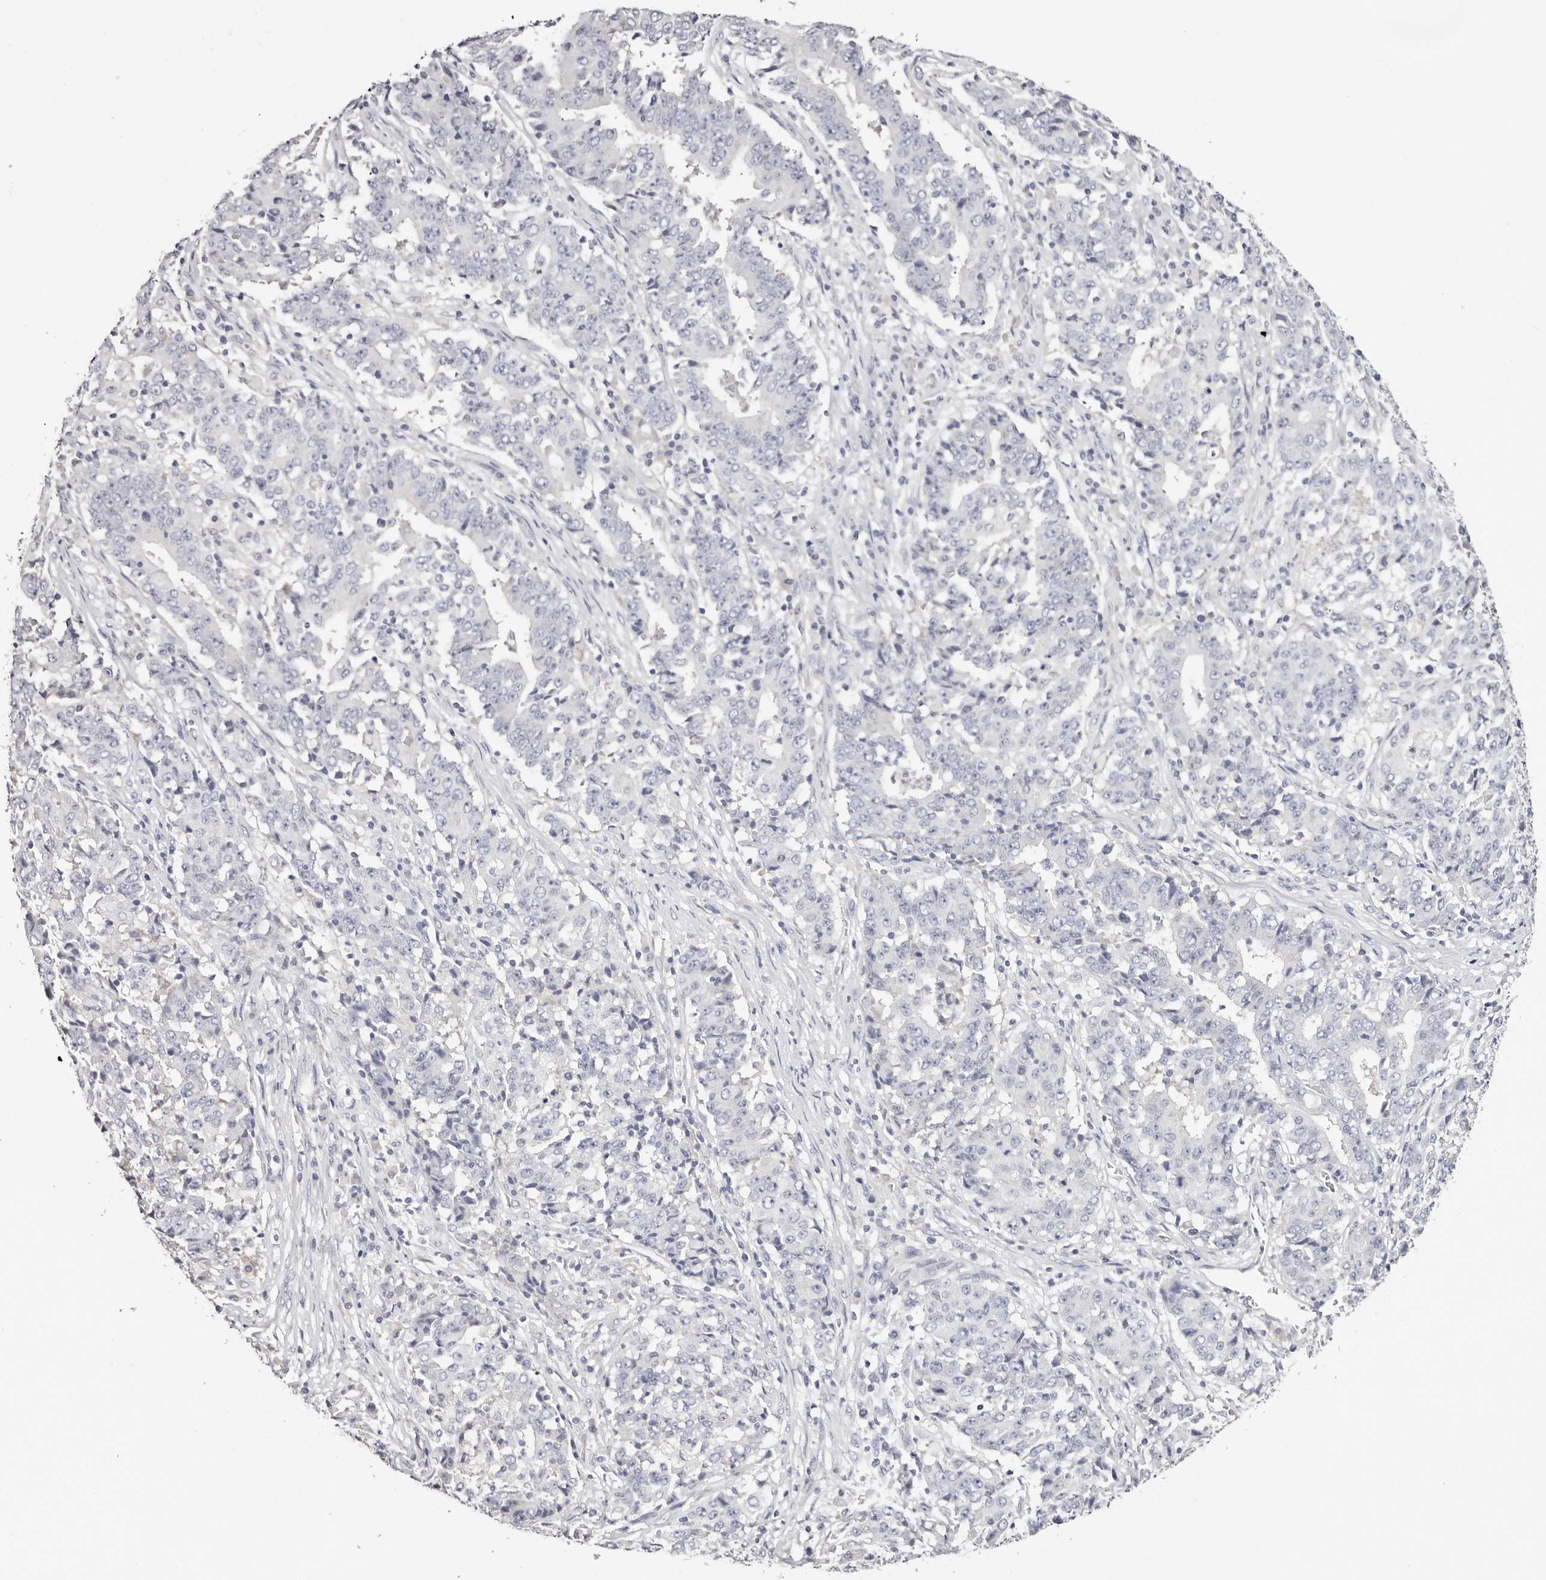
{"staining": {"intensity": "negative", "quantity": "none", "location": "none"}, "tissue": "stomach cancer", "cell_type": "Tumor cells", "image_type": "cancer", "snomed": [{"axis": "morphology", "description": "Adenocarcinoma, NOS"}, {"axis": "topography", "description": "Stomach"}], "caption": "Protein analysis of stomach cancer (adenocarcinoma) demonstrates no significant positivity in tumor cells.", "gene": "ROM1", "patient": {"sex": "male", "age": 59}}